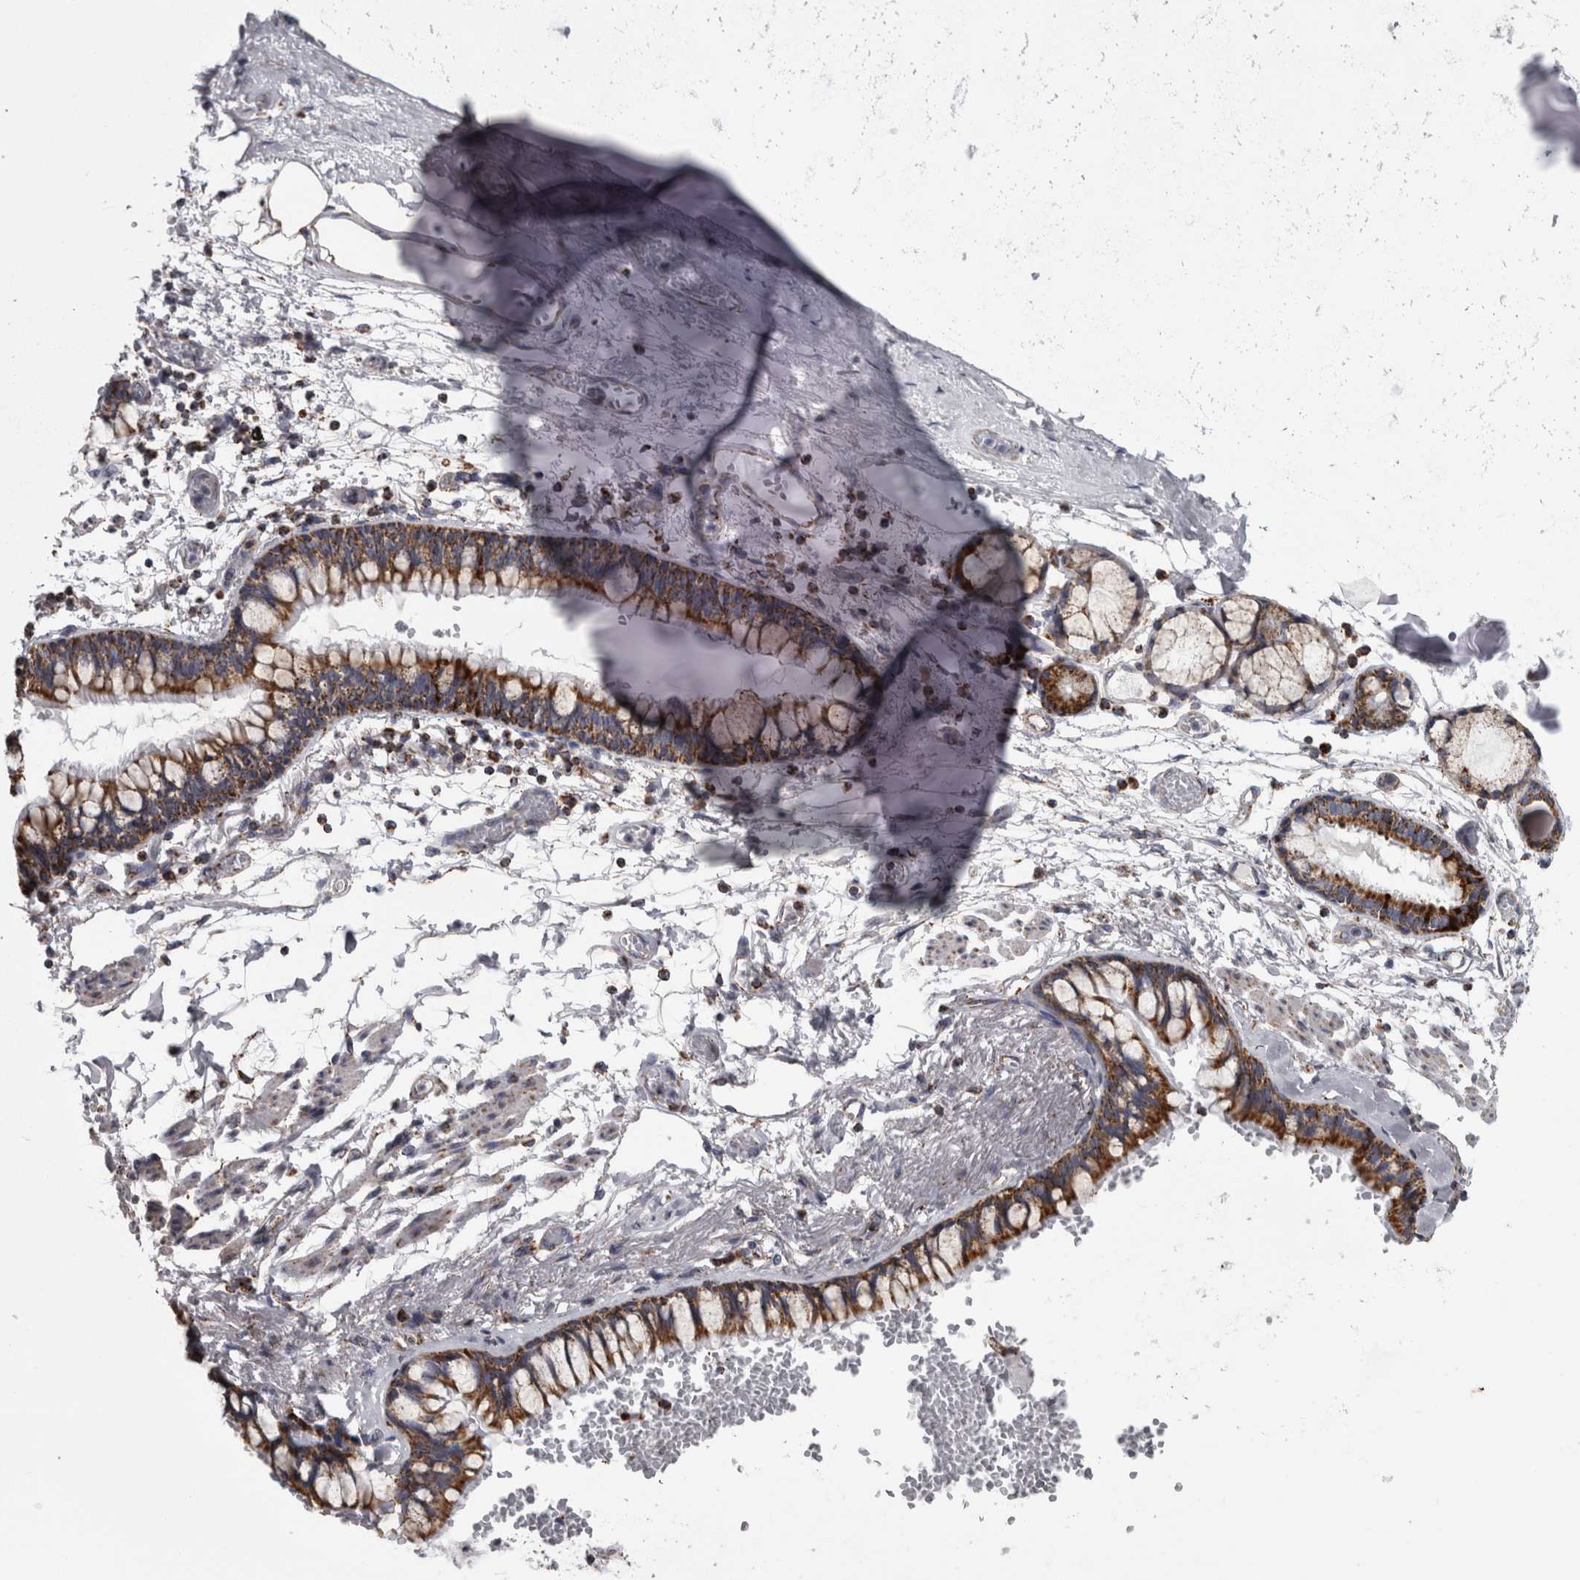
{"staining": {"intensity": "weak", "quantity": ">75%", "location": "cytoplasmic/membranous"}, "tissue": "adipose tissue", "cell_type": "Adipocytes", "image_type": "normal", "snomed": [{"axis": "morphology", "description": "Normal tissue, NOS"}, {"axis": "topography", "description": "Cartilage tissue"}, {"axis": "topography", "description": "Bronchus"}], "caption": "Human adipose tissue stained with a brown dye displays weak cytoplasmic/membranous positive expression in about >75% of adipocytes.", "gene": "MDH2", "patient": {"sex": "female", "age": 73}}